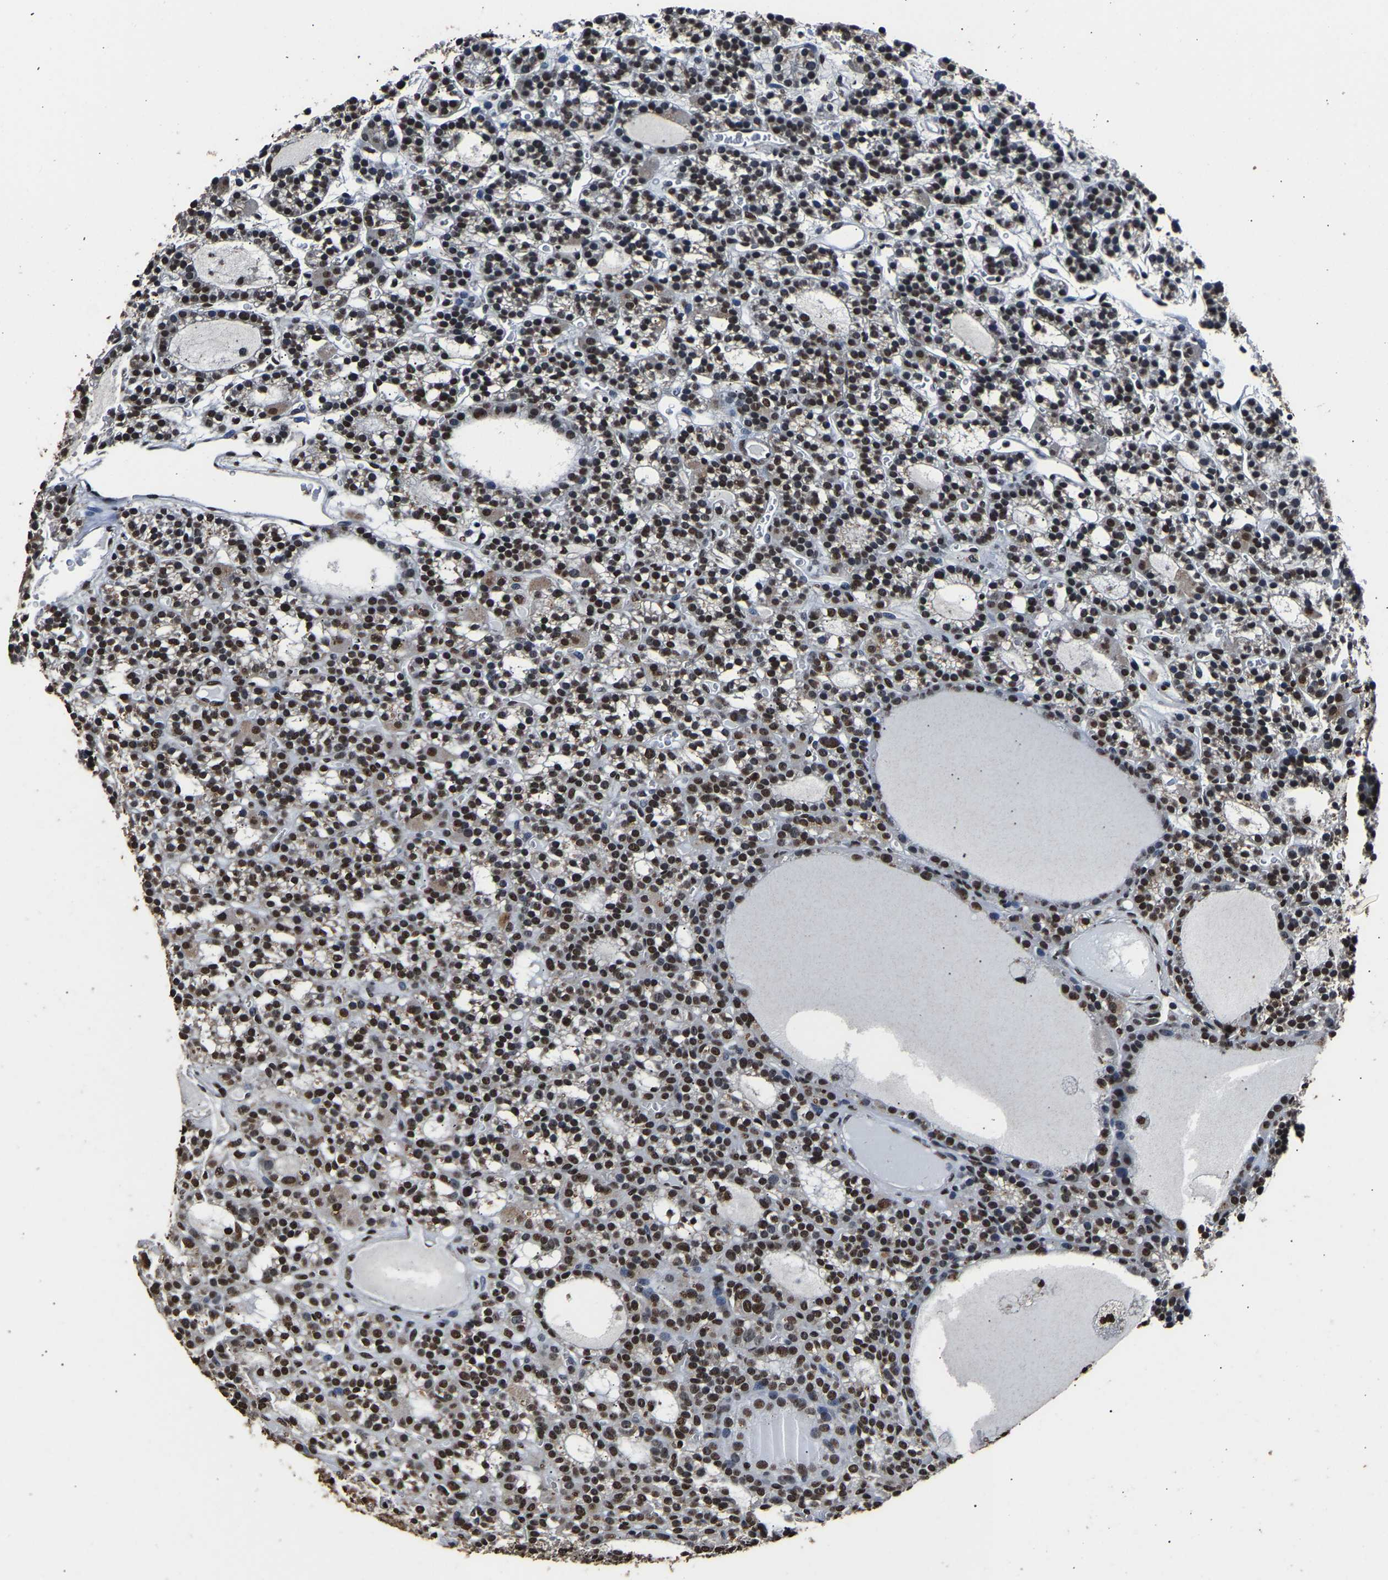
{"staining": {"intensity": "strong", "quantity": ">75%", "location": "cytoplasmic/membranous,nuclear"}, "tissue": "parathyroid gland", "cell_type": "Glandular cells", "image_type": "normal", "snomed": [{"axis": "morphology", "description": "Normal tissue, NOS"}, {"axis": "morphology", "description": "Adenoma, NOS"}, {"axis": "topography", "description": "Parathyroid gland"}], "caption": "Glandular cells show high levels of strong cytoplasmic/membranous,nuclear positivity in about >75% of cells in benign parathyroid gland. Nuclei are stained in blue.", "gene": "SAFB", "patient": {"sex": "female", "age": 58}}